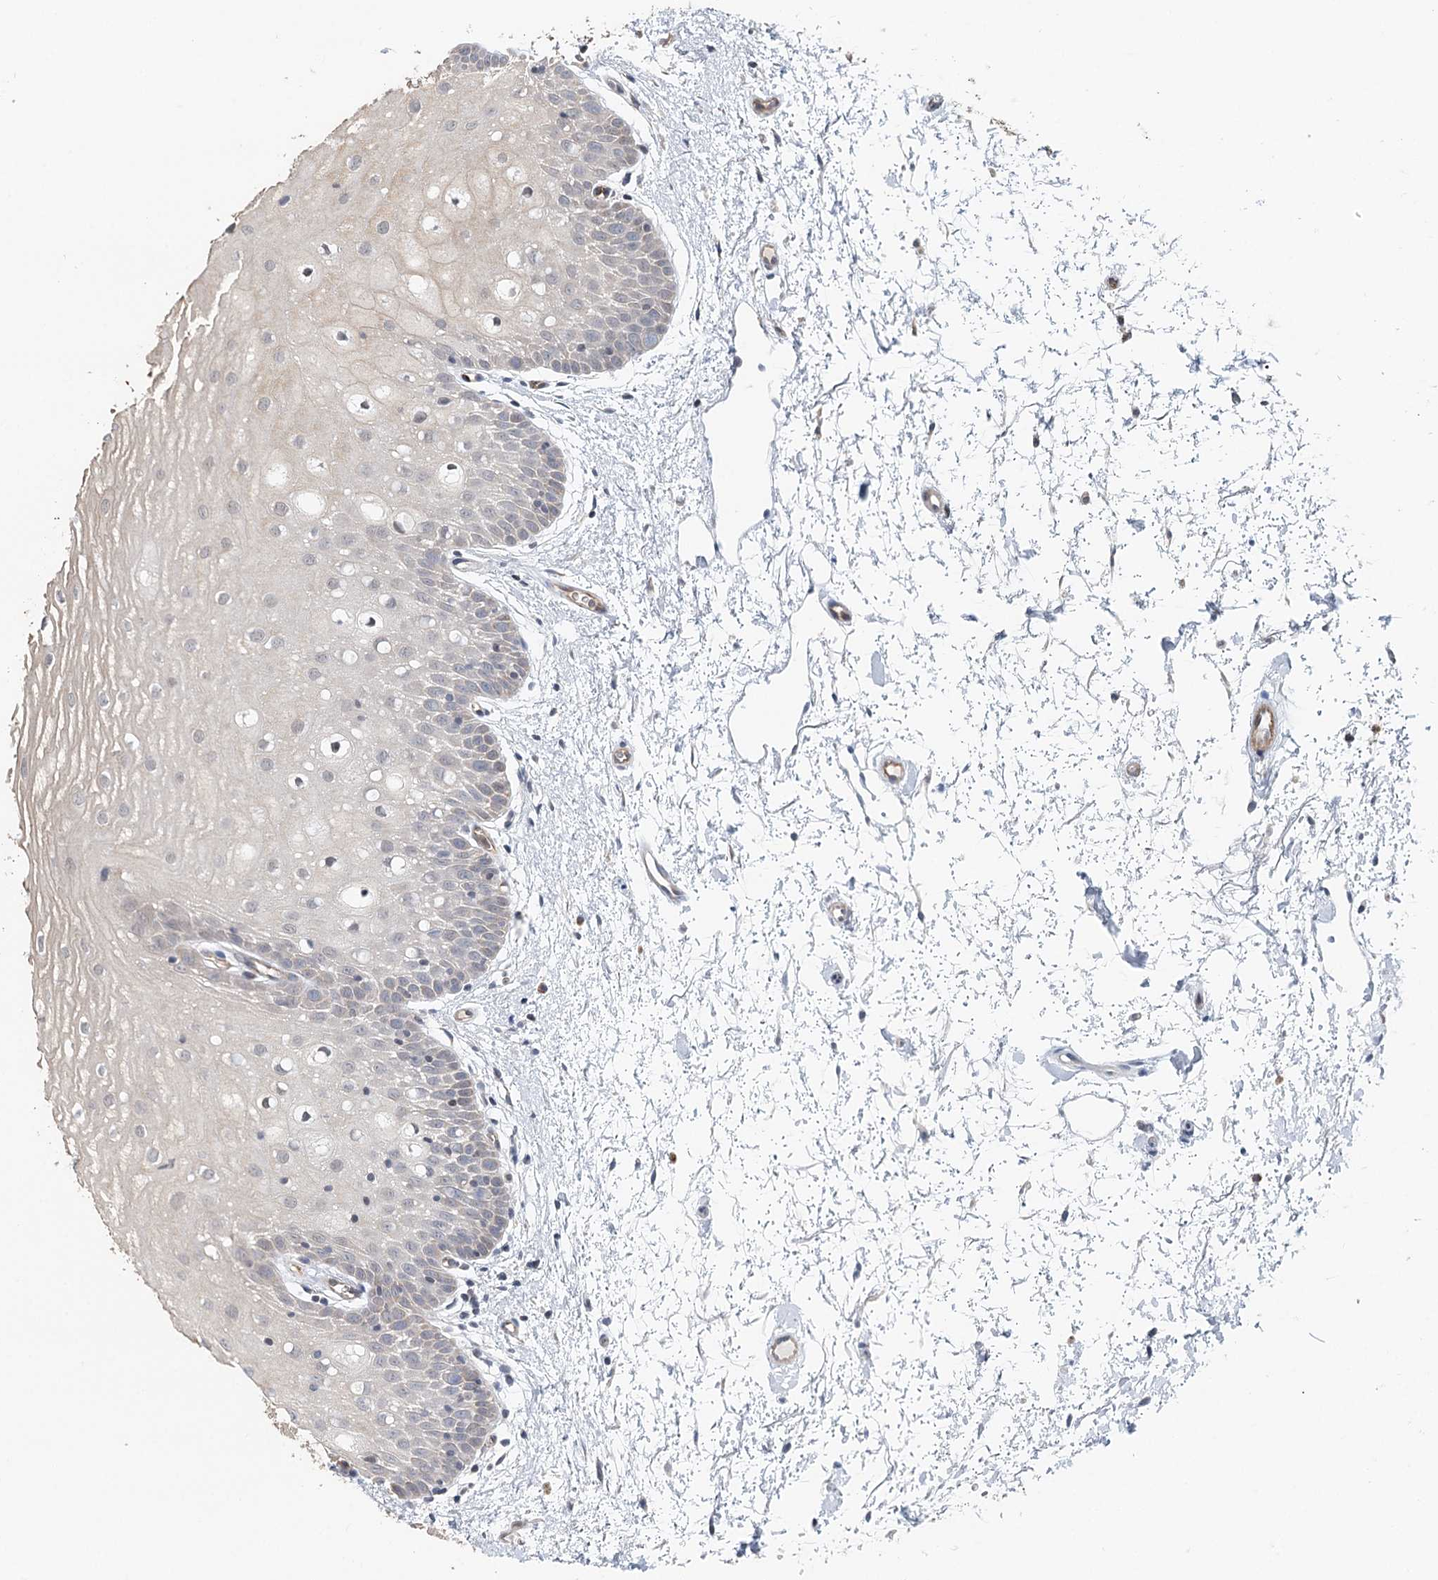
{"staining": {"intensity": "weak", "quantity": "<25%", "location": "cytoplasmic/membranous"}, "tissue": "oral mucosa", "cell_type": "Squamous epithelial cells", "image_type": "normal", "snomed": [{"axis": "morphology", "description": "Normal tissue, NOS"}, {"axis": "topography", "description": "Oral tissue"}, {"axis": "topography", "description": "Tounge, NOS"}], "caption": "An IHC micrograph of benign oral mucosa is shown. There is no staining in squamous epithelial cells of oral mucosa. The staining was performed using DAB (3,3'-diaminobenzidine) to visualize the protein expression in brown, while the nuclei were stained in blue with hematoxylin (Magnification: 20x).", "gene": "RNF111", "patient": {"sex": "female", "age": 73}}